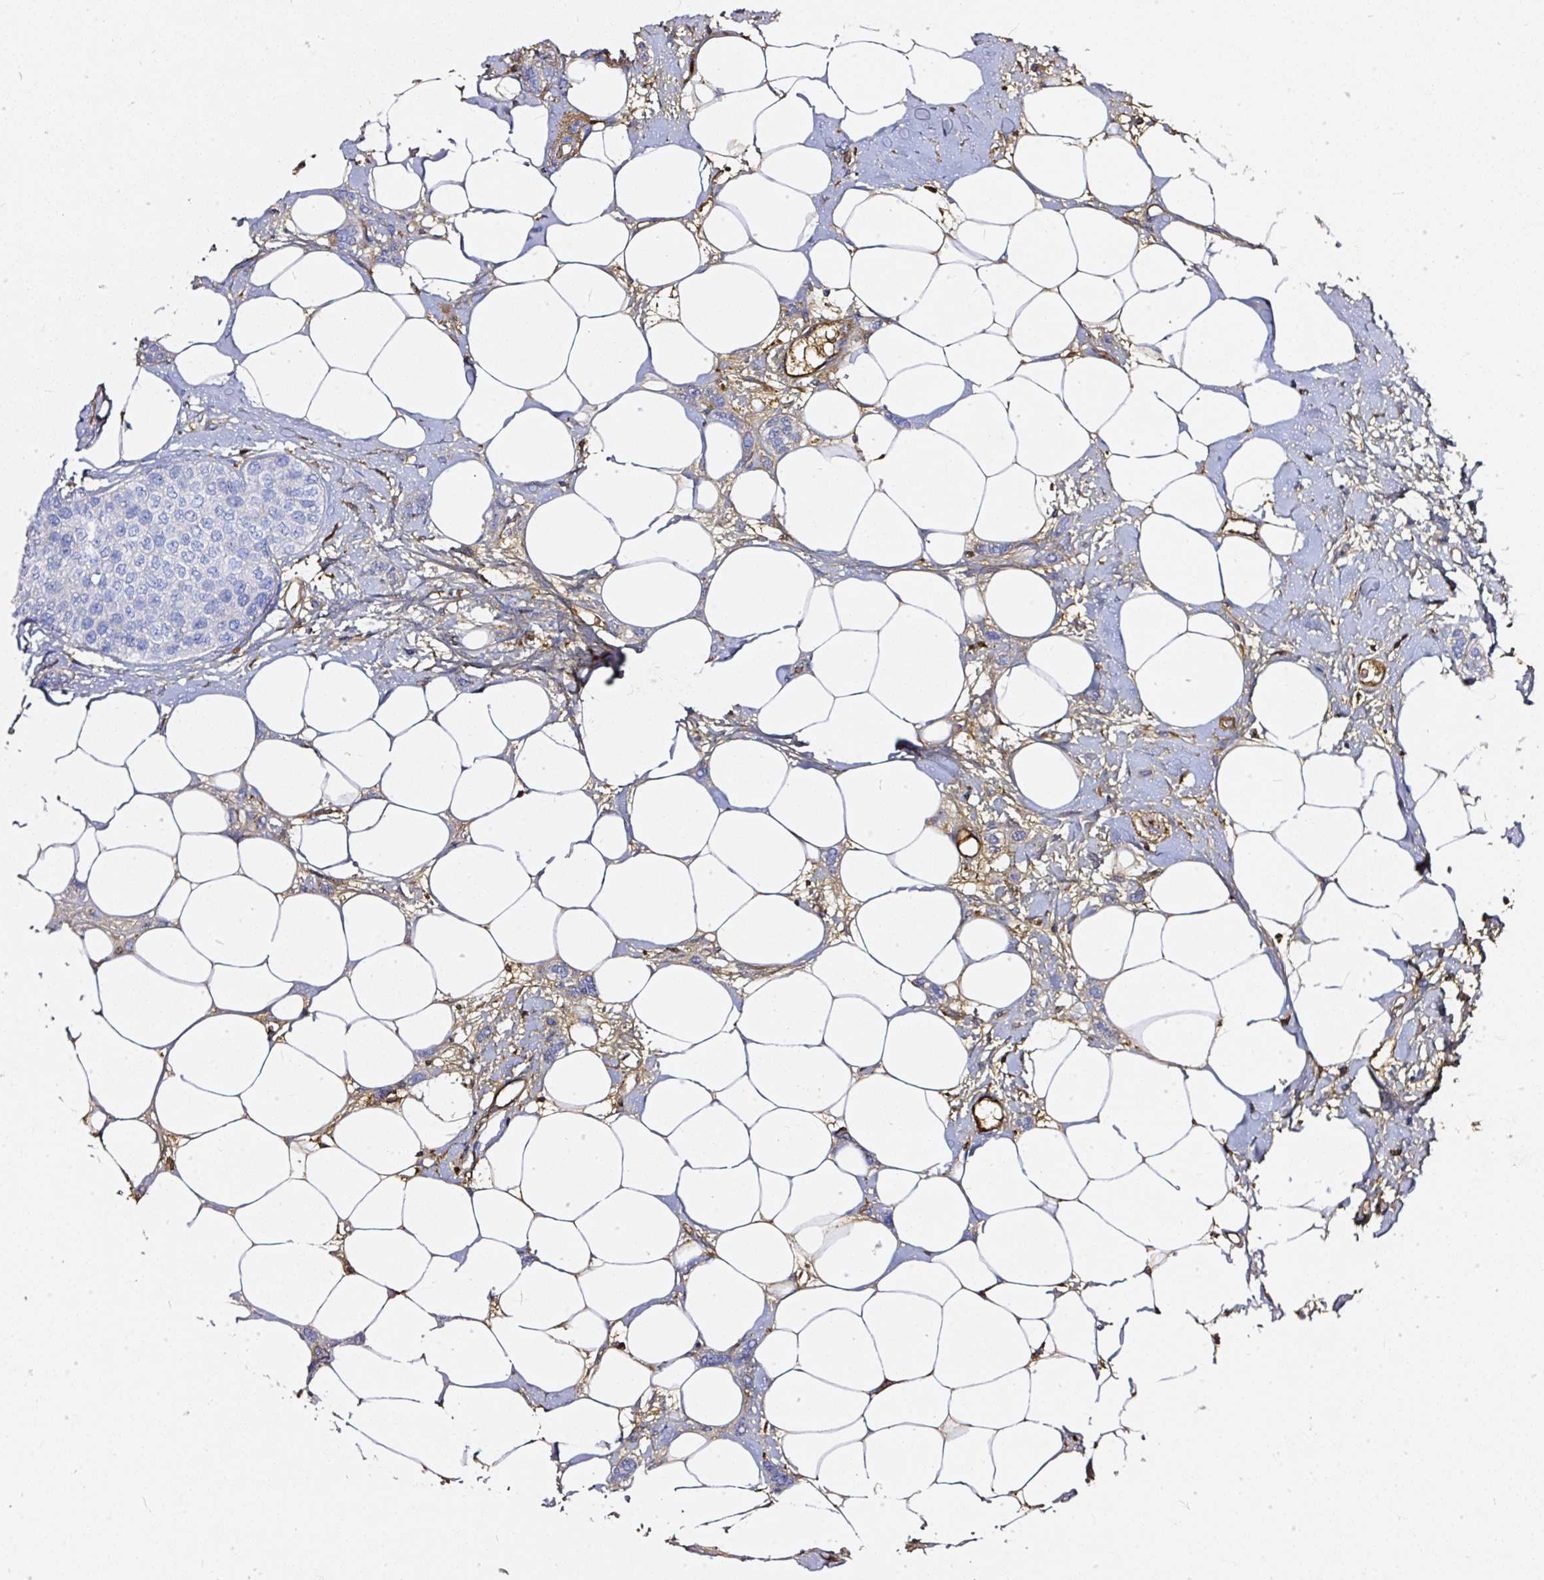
{"staining": {"intensity": "negative", "quantity": "none", "location": "none"}, "tissue": "breast cancer", "cell_type": "Tumor cells", "image_type": "cancer", "snomed": [{"axis": "morphology", "description": "Duct carcinoma"}, {"axis": "topography", "description": "Breast"}], "caption": "Breast cancer (intraductal carcinoma) stained for a protein using immunohistochemistry (IHC) reveals no staining tumor cells.", "gene": "CLEC3B", "patient": {"sex": "female", "age": 72}}